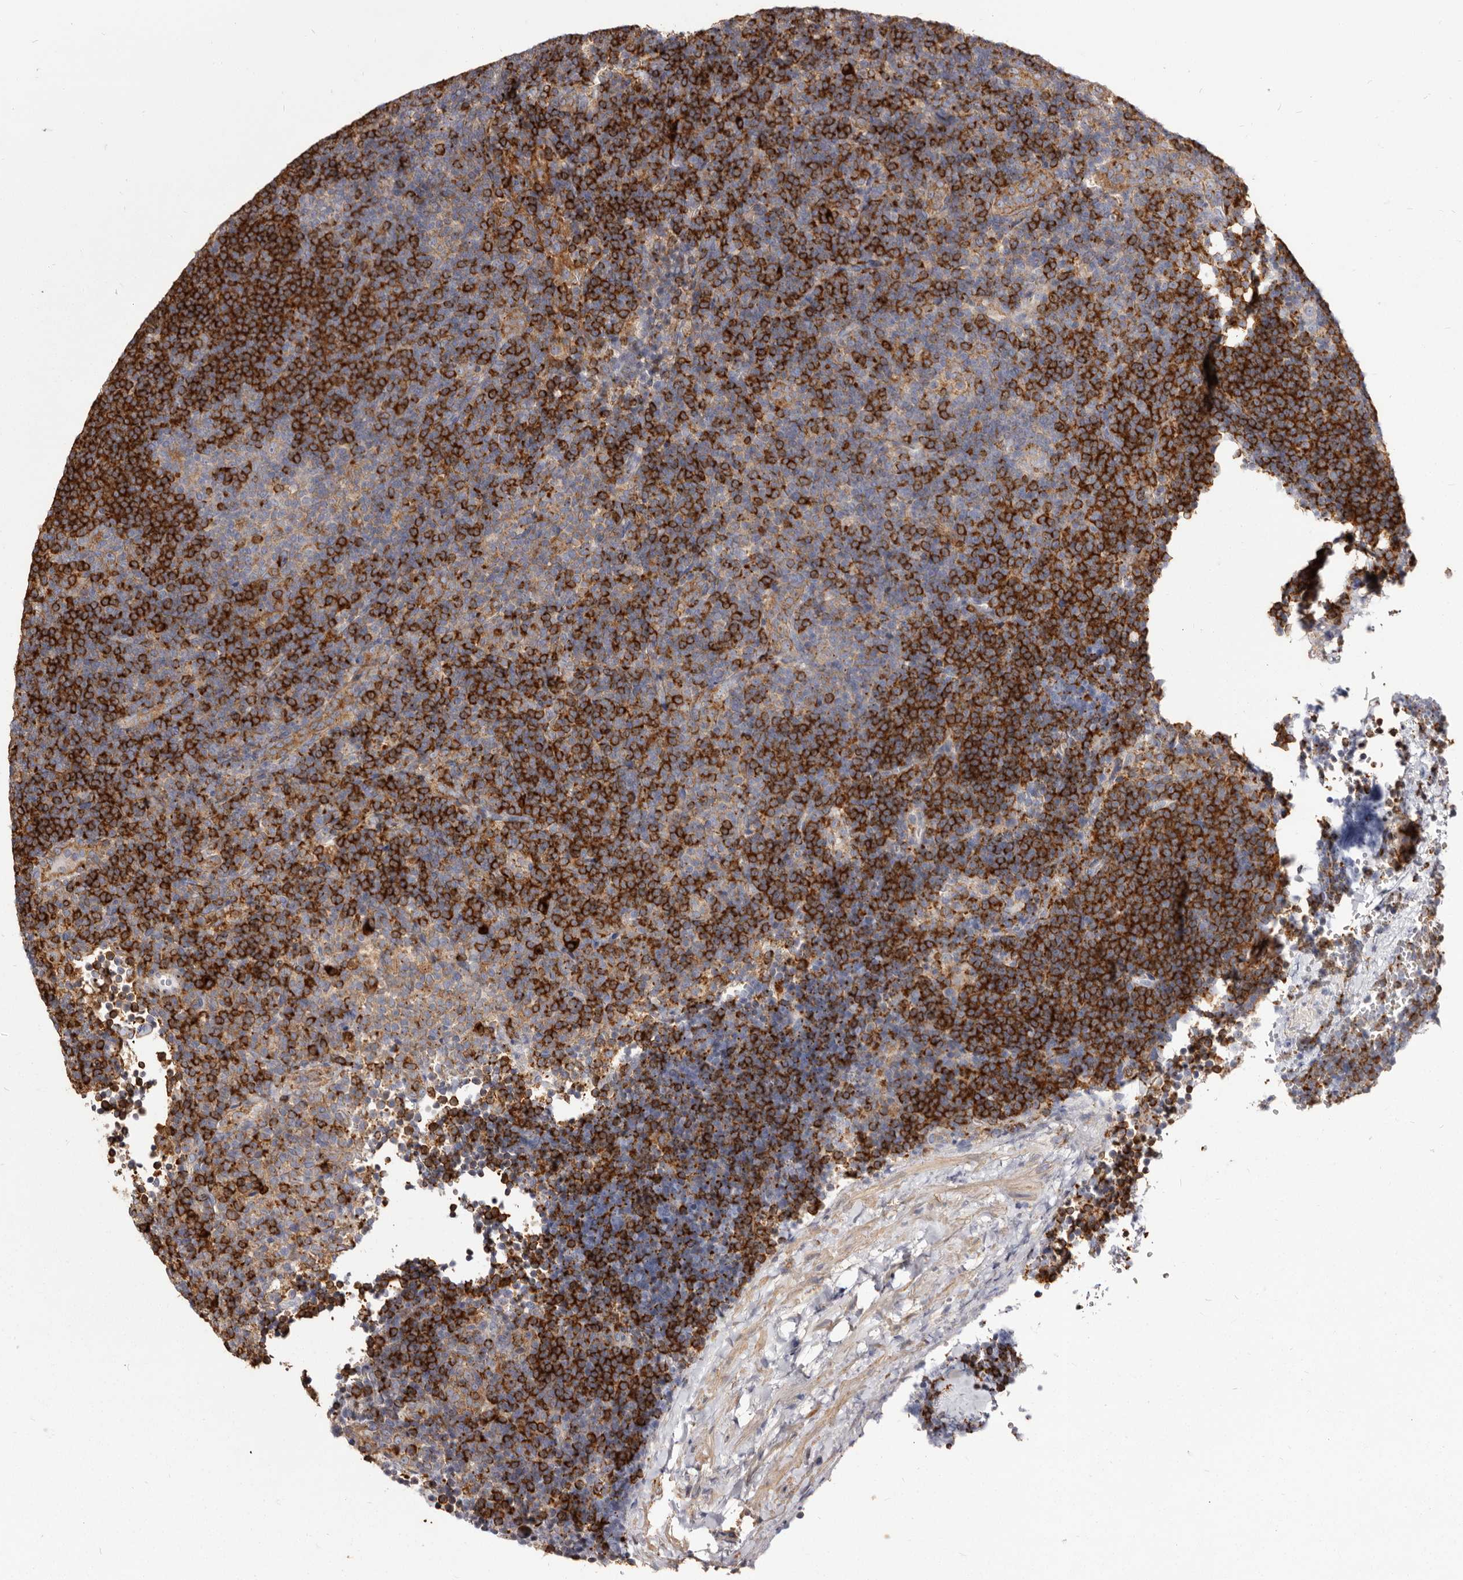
{"staining": {"intensity": "weak", "quantity": "<25%", "location": "cytoplasmic/membranous"}, "tissue": "lymphoma", "cell_type": "Tumor cells", "image_type": "cancer", "snomed": [{"axis": "morphology", "description": "Hodgkin's disease, NOS"}, {"axis": "topography", "description": "Lymph node"}], "caption": "Tumor cells are negative for protein expression in human lymphoma.", "gene": "TPD52", "patient": {"sex": "female", "age": 57}}